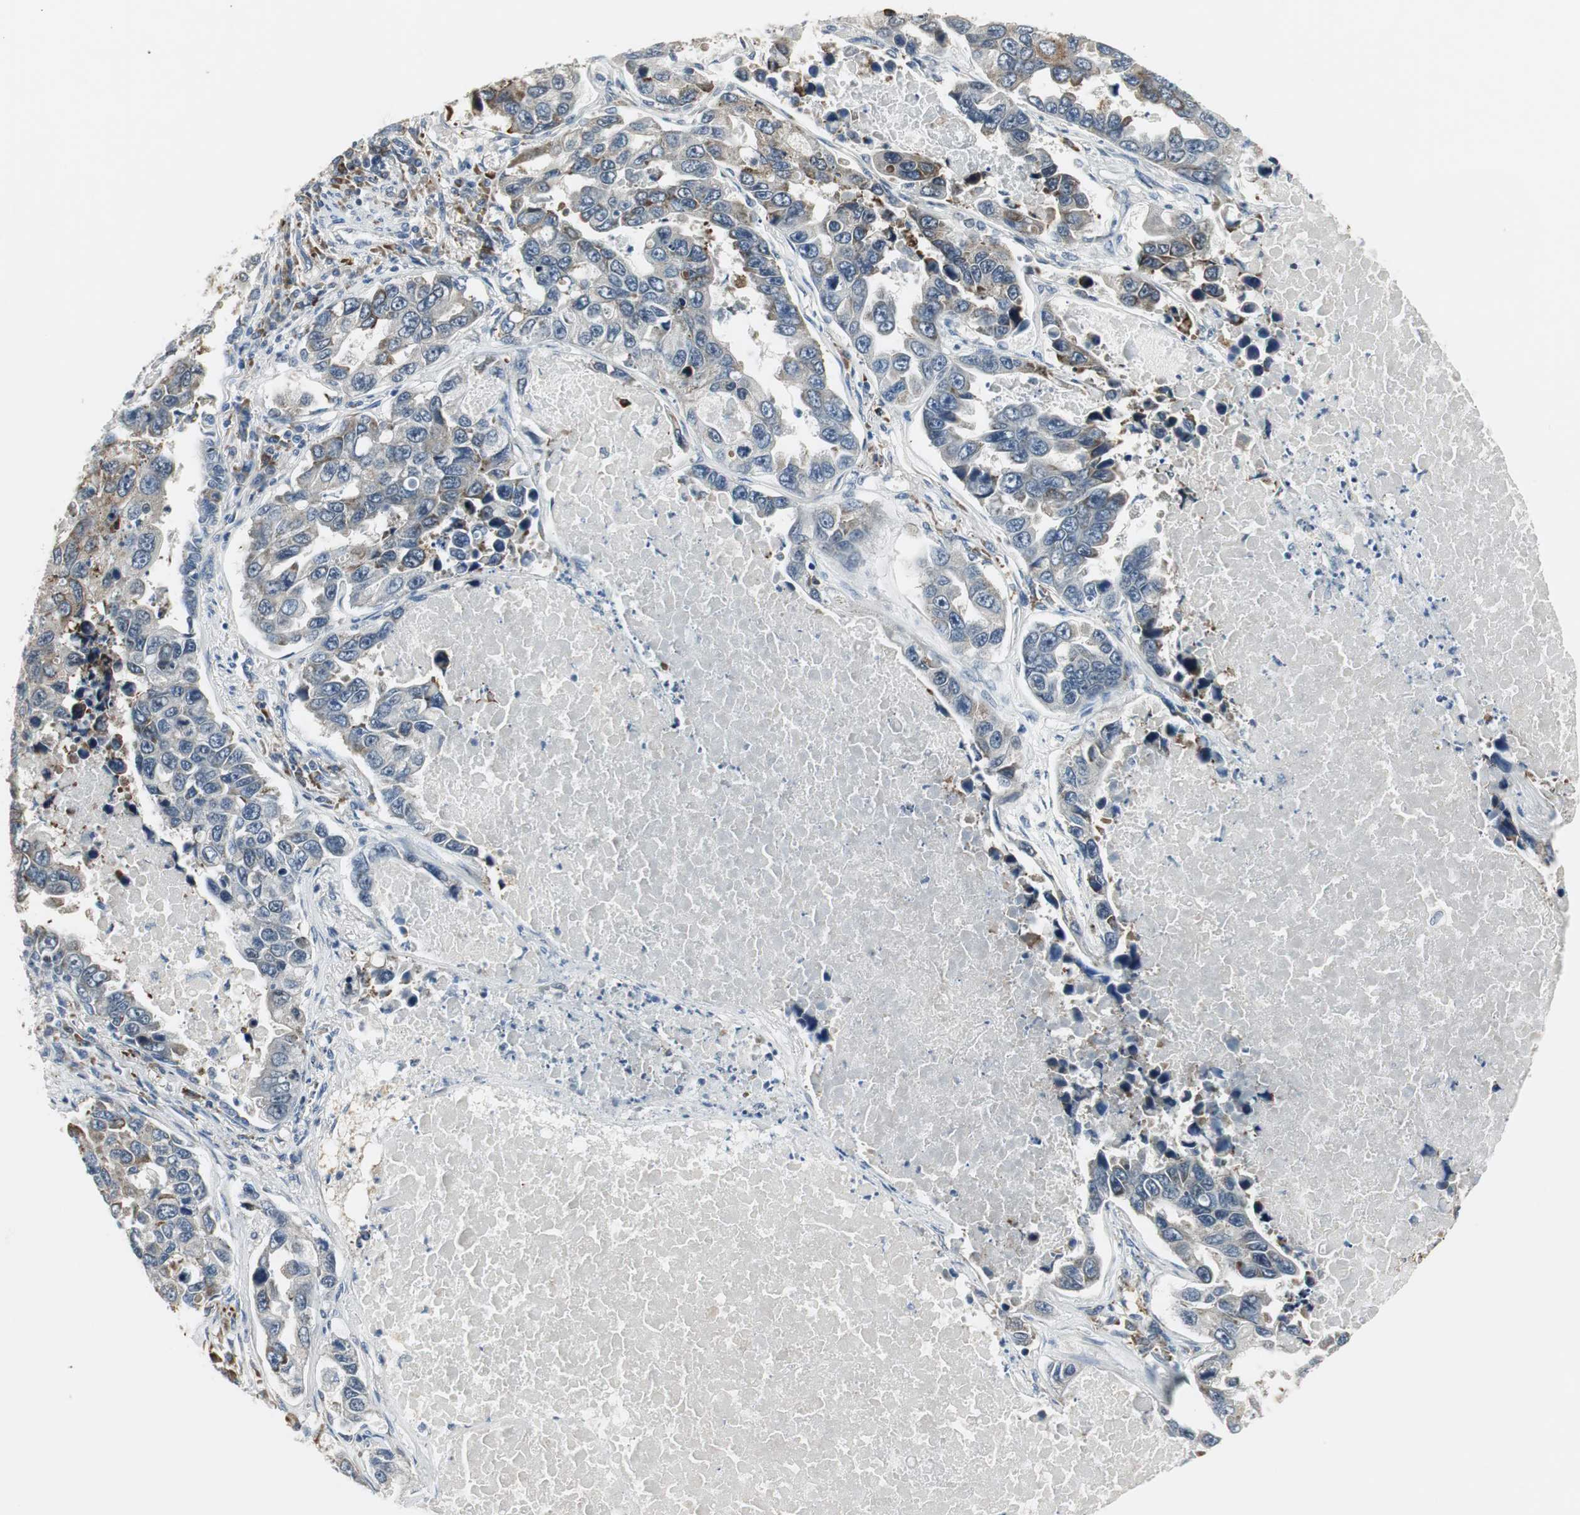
{"staining": {"intensity": "moderate", "quantity": "<25%", "location": "cytoplasmic/membranous"}, "tissue": "lung cancer", "cell_type": "Tumor cells", "image_type": "cancer", "snomed": [{"axis": "morphology", "description": "Adenocarcinoma, NOS"}, {"axis": "topography", "description": "Lung"}], "caption": "Moderate cytoplasmic/membranous positivity is identified in approximately <25% of tumor cells in lung adenocarcinoma.", "gene": "CCT5", "patient": {"sex": "male", "age": 64}}